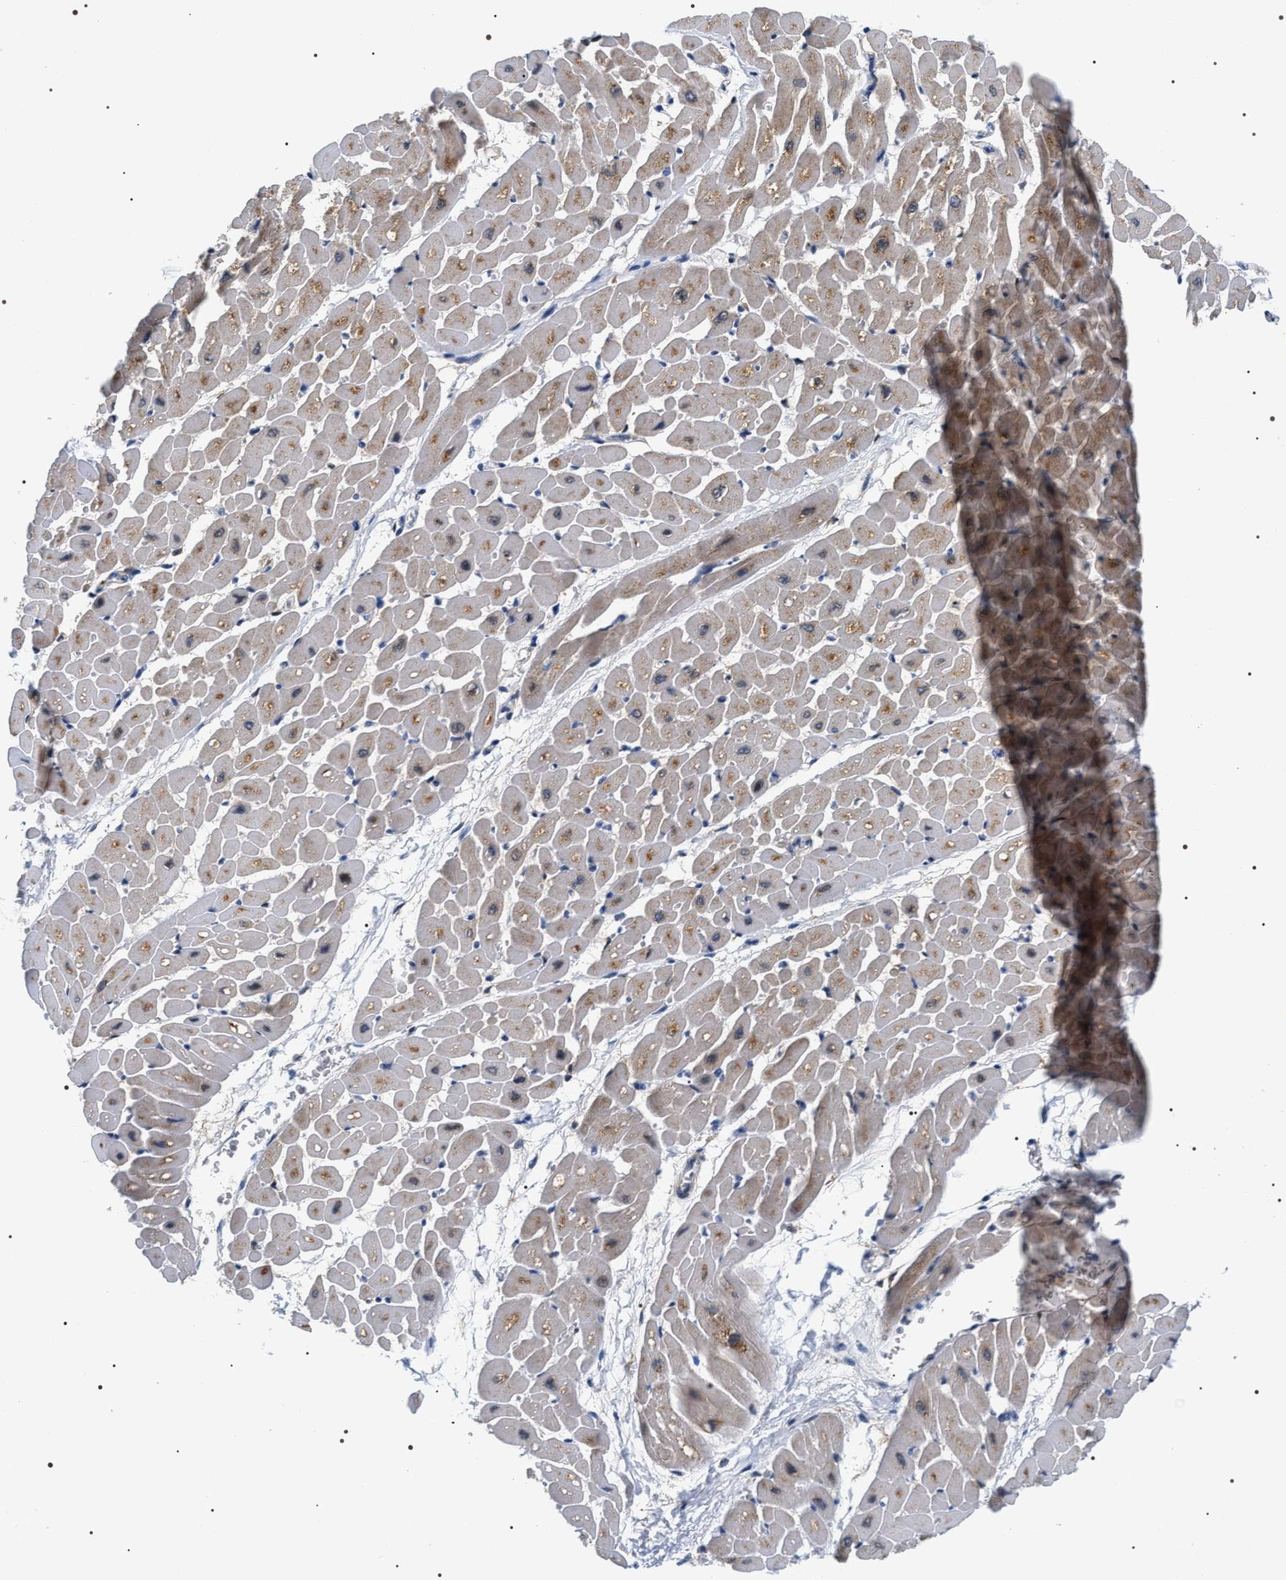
{"staining": {"intensity": "moderate", "quantity": "25%-75%", "location": "cytoplasmic/membranous"}, "tissue": "heart muscle", "cell_type": "Cardiomyocytes", "image_type": "normal", "snomed": [{"axis": "morphology", "description": "Normal tissue, NOS"}, {"axis": "topography", "description": "Heart"}], "caption": "A medium amount of moderate cytoplasmic/membranous staining is present in approximately 25%-75% of cardiomyocytes in benign heart muscle.", "gene": "BAG2", "patient": {"sex": "male", "age": 45}}